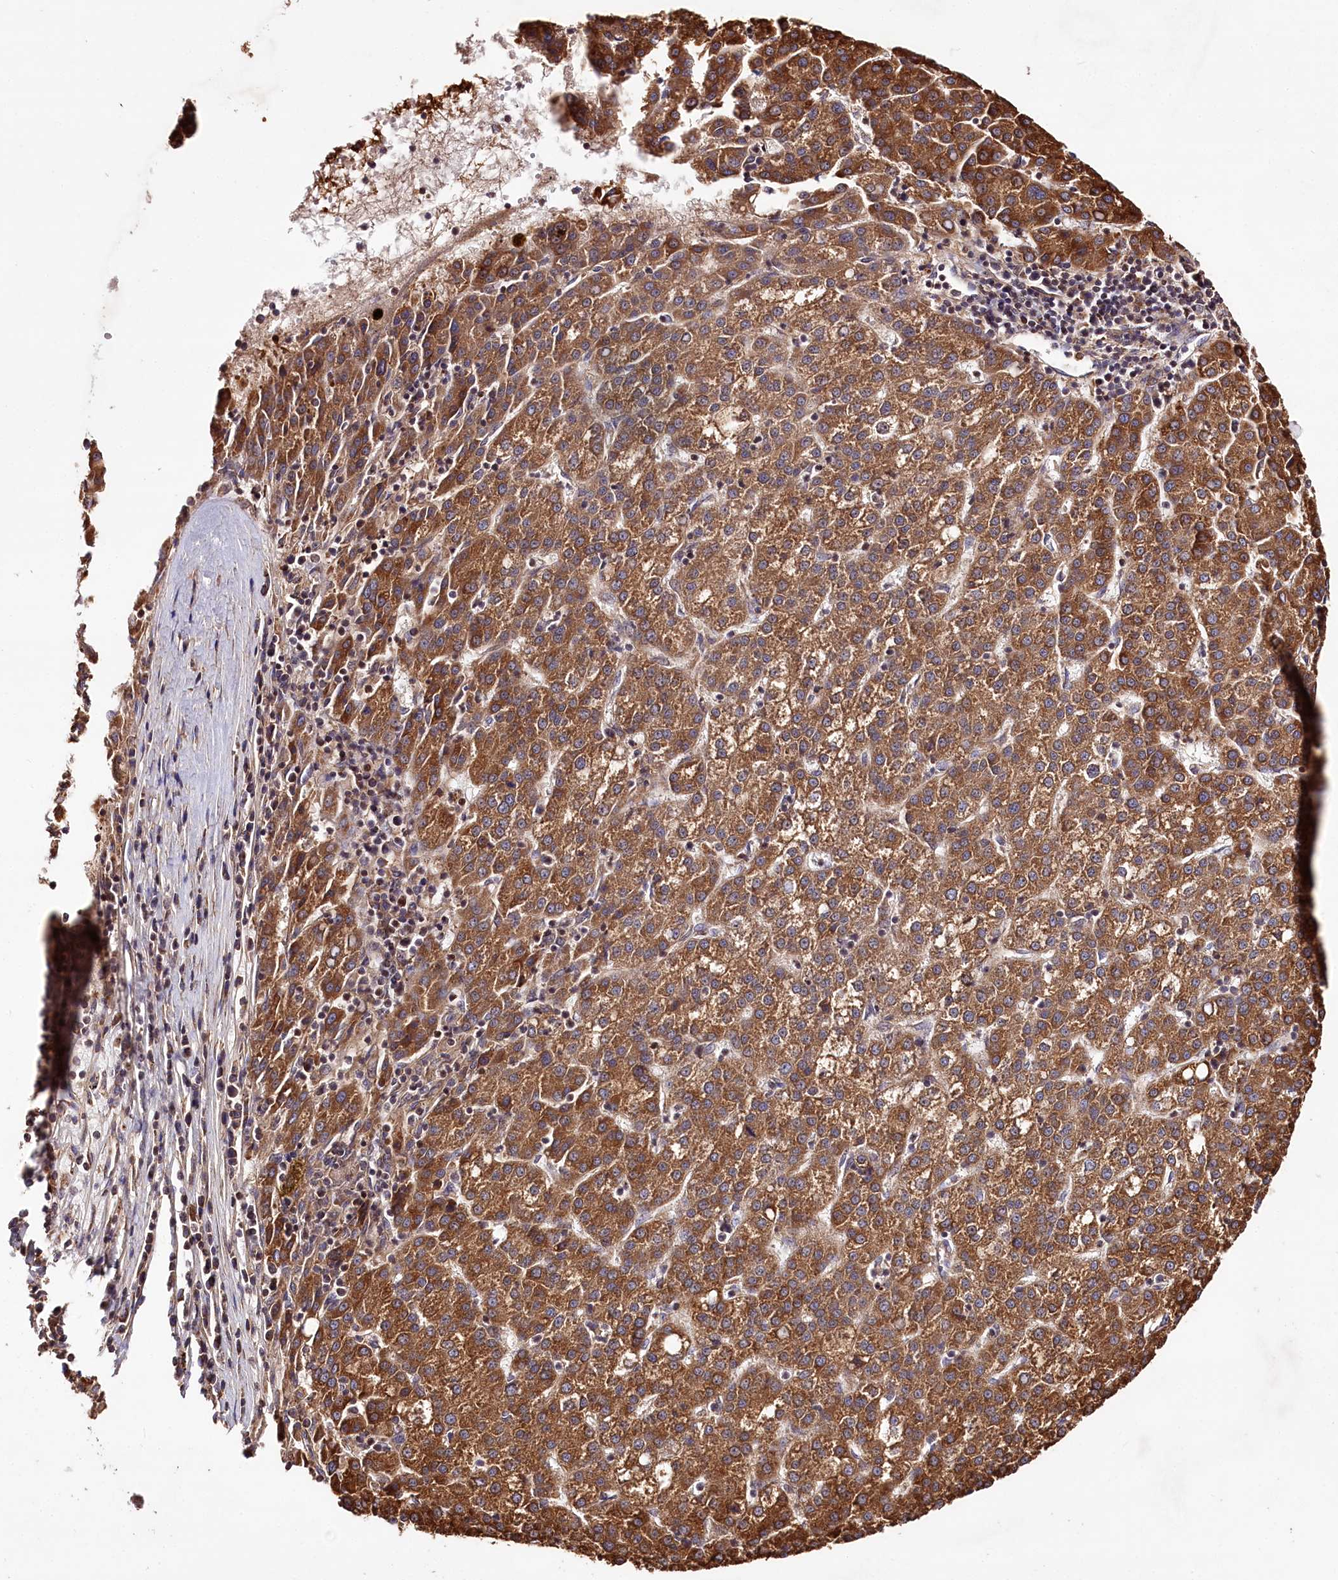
{"staining": {"intensity": "strong", "quantity": ">75%", "location": "cytoplasmic/membranous"}, "tissue": "liver cancer", "cell_type": "Tumor cells", "image_type": "cancer", "snomed": [{"axis": "morphology", "description": "Carcinoma, Hepatocellular, NOS"}, {"axis": "topography", "description": "Liver"}], "caption": "An image of liver hepatocellular carcinoma stained for a protein displays strong cytoplasmic/membranous brown staining in tumor cells.", "gene": "WWC1", "patient": {"sex": "female", "age": 58}}